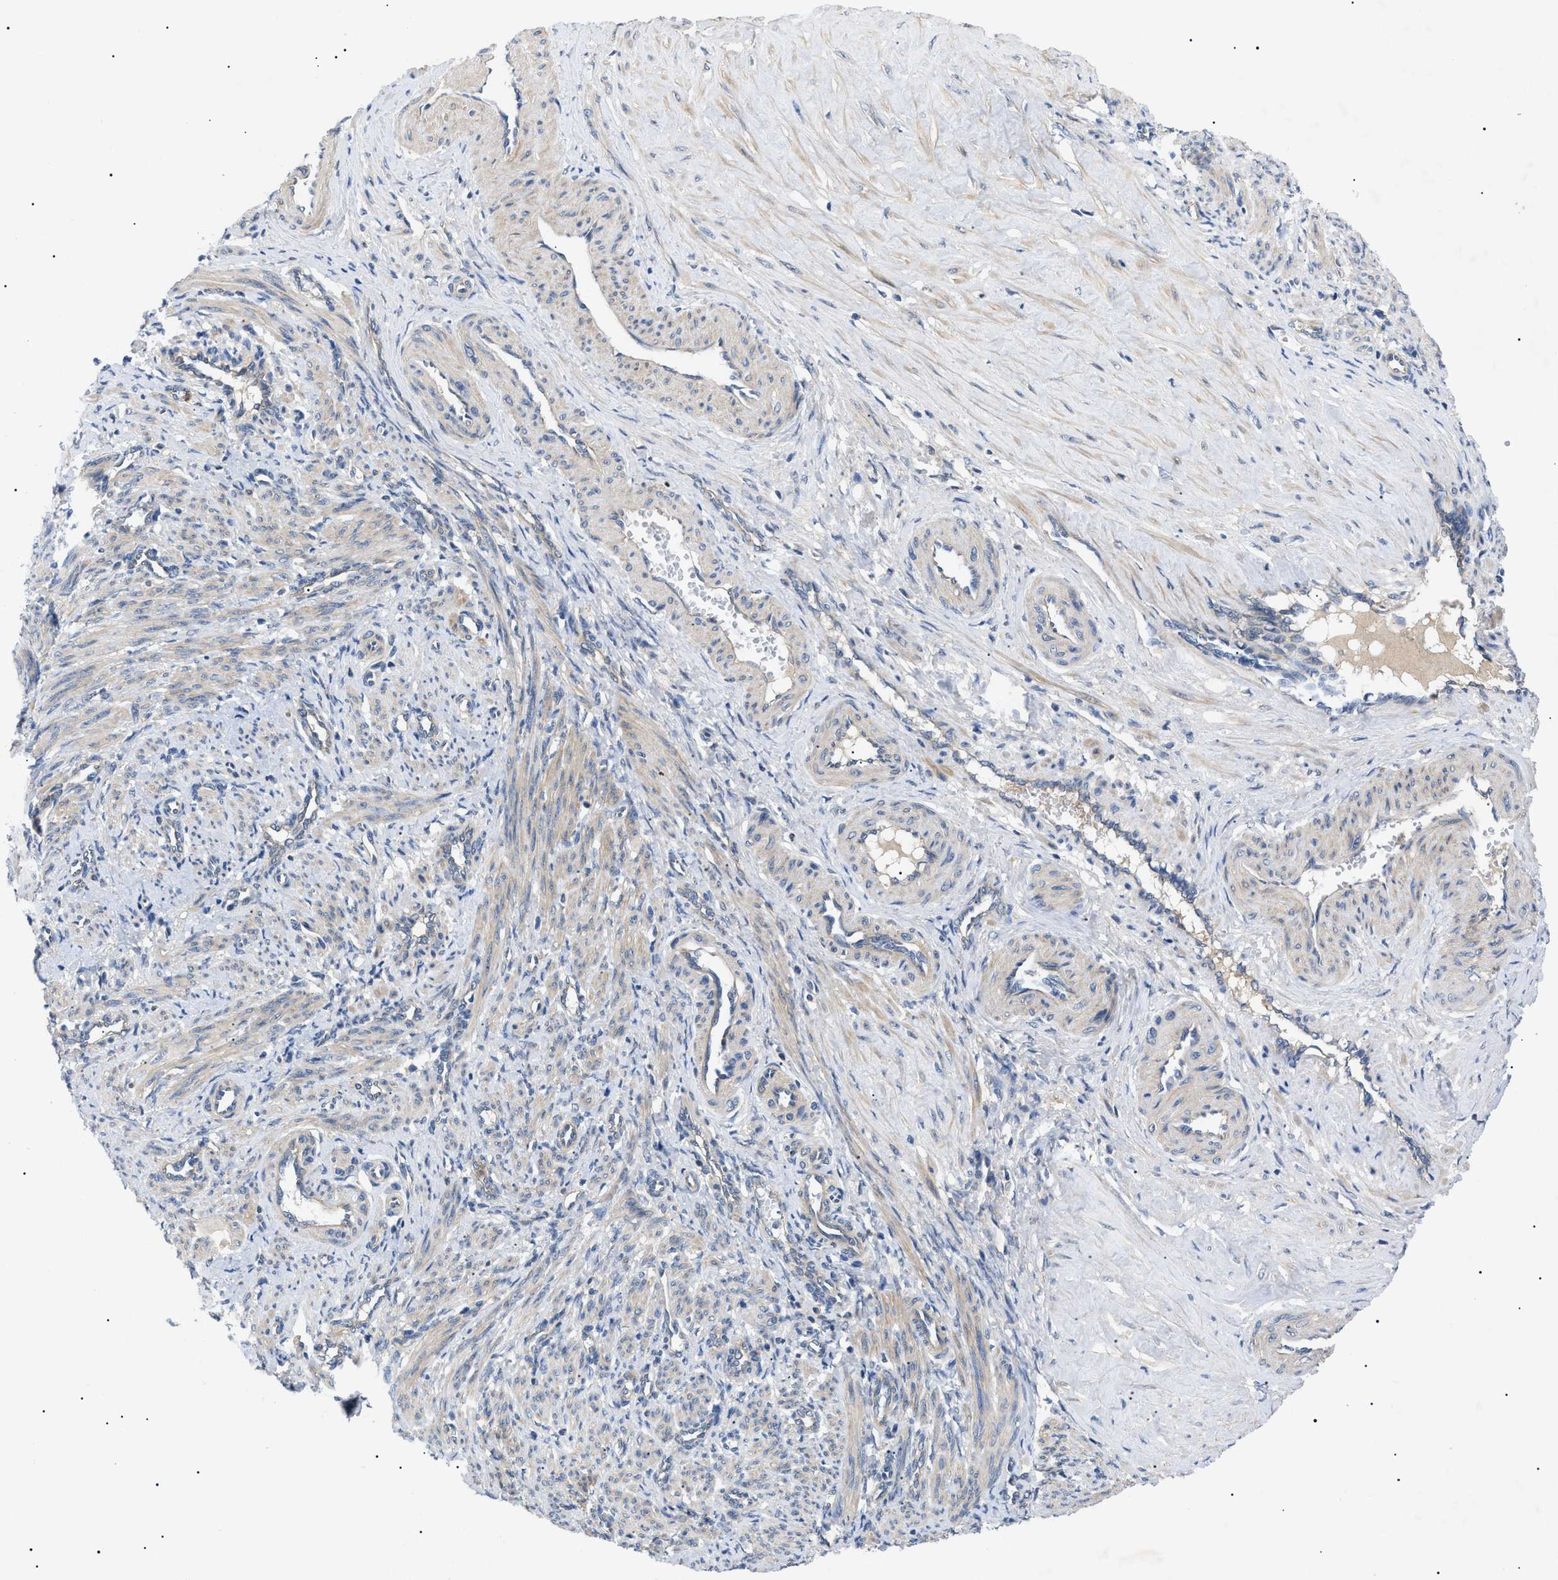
{"staining": {"intensity": "moderate", "quantity": ">75%", "location": "cytoplasmic/membranous"}, "tissue": "smooth muscle", "cell_type": "Smooth muscle cells", "image_type": "normal", "snomed": [{"axis": "morphology", "description": "Normal tissue, NOS"}, {"axis": "topography", "description": "Endometrium"}], "caption": "Unremarkable smooth muscle reveals moderate cytoplasmic/membranous expression in about >75% of smooth muscle cells.", "gene": "RIPK1", "patient": {"sex": "female", "age": 33}}